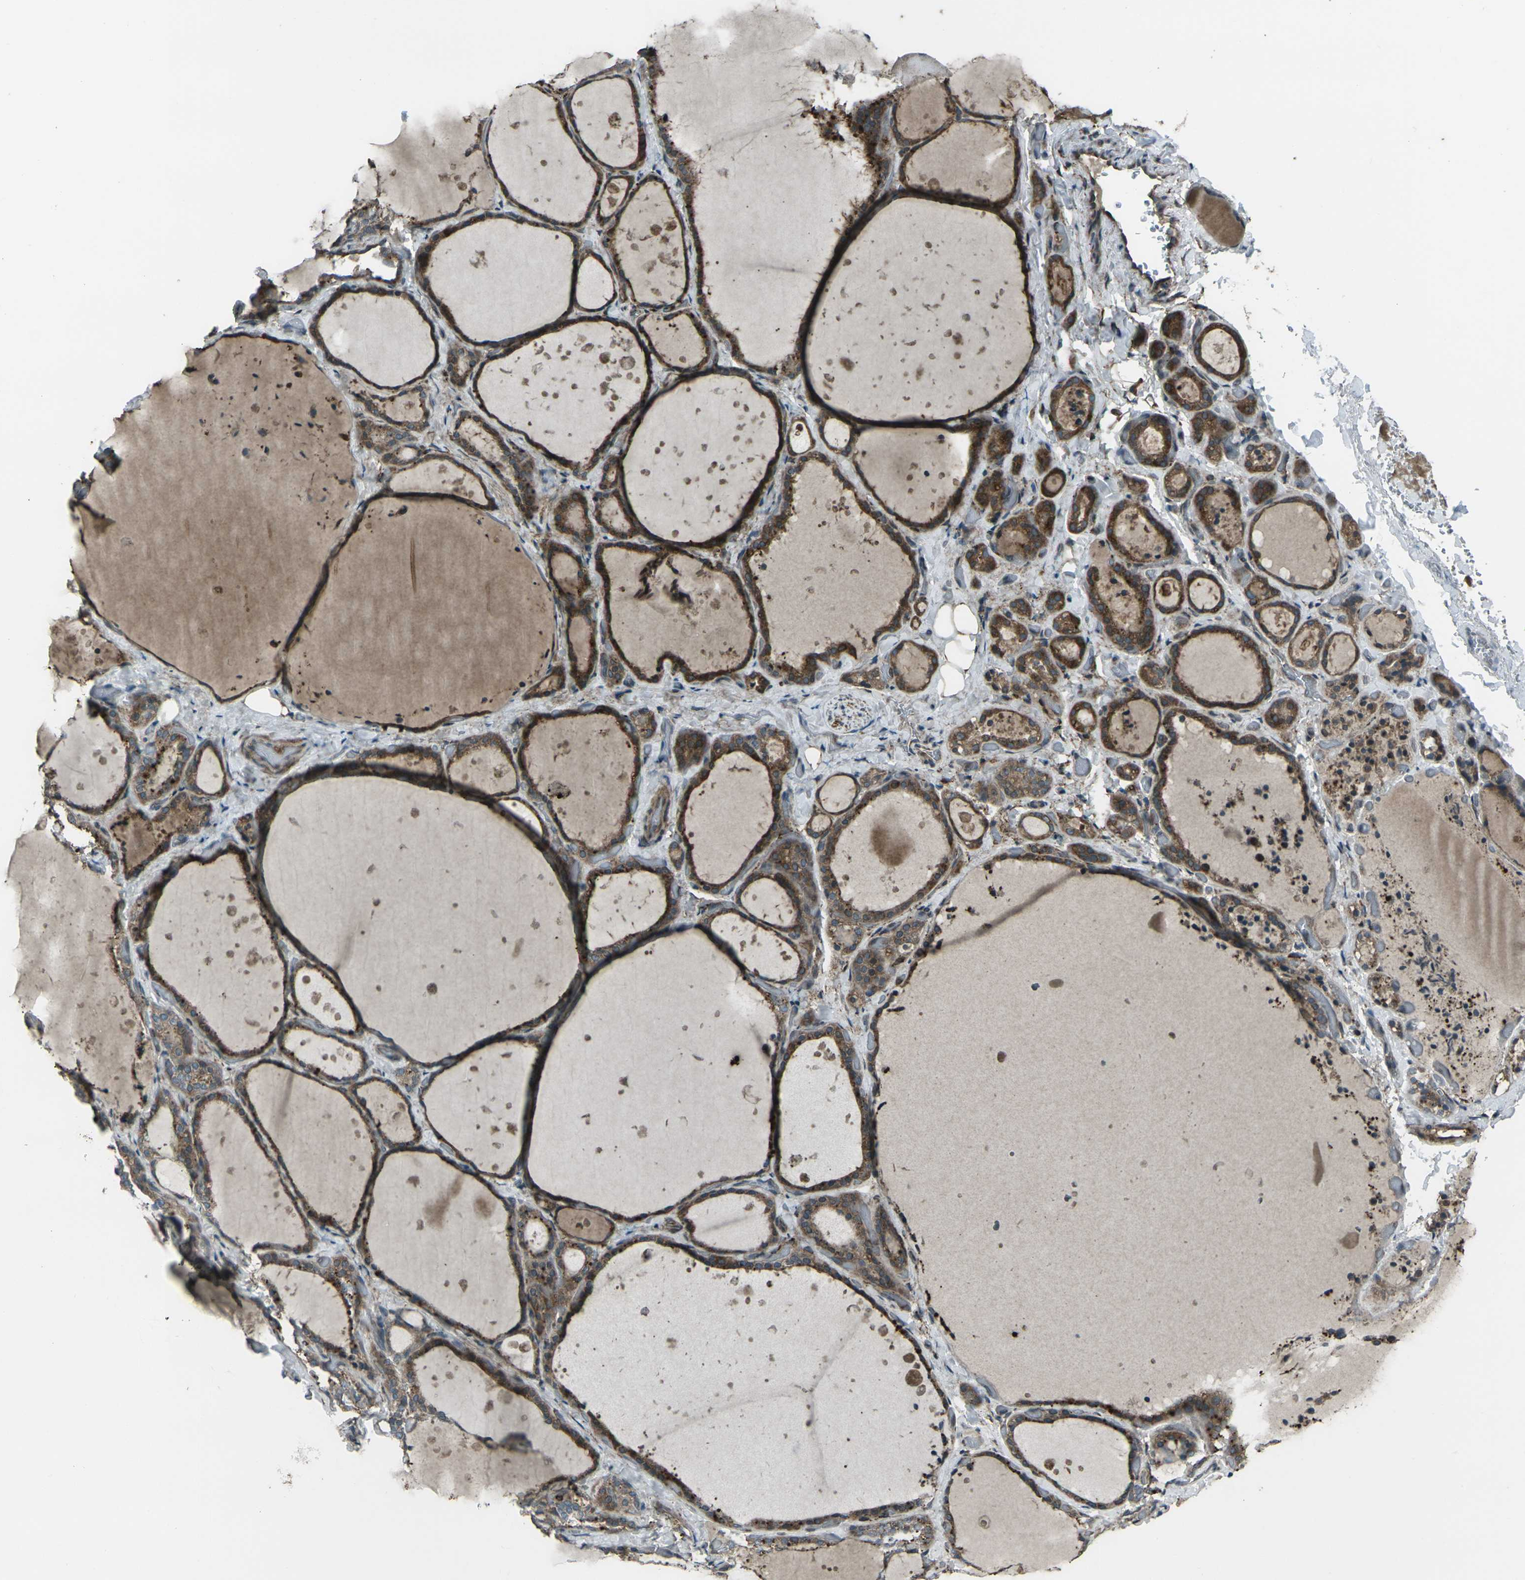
{"staining": {"intensity": "strong", "quantity": ">75%", "location": "cytoplasmic/membranous"}, "tissue": "thyroid gland", "cell_type": "Glandular cells", "image_type": "normal", "snomed": [{"axis": "morphology", "description": "Normal tissue, NOS"}, {"axis": "topography", "description": "Thyroid gland"}], "caption": "DAB (3,3'-diaminobenzidine) immunohistochemical staining of benign thyroid gland displays strong cytoplasmic/membranous protein positivity in approximately >75% of glandular cells.", "gene": "LSMEM1", "patient": {"sex": "female", "age": 44}}